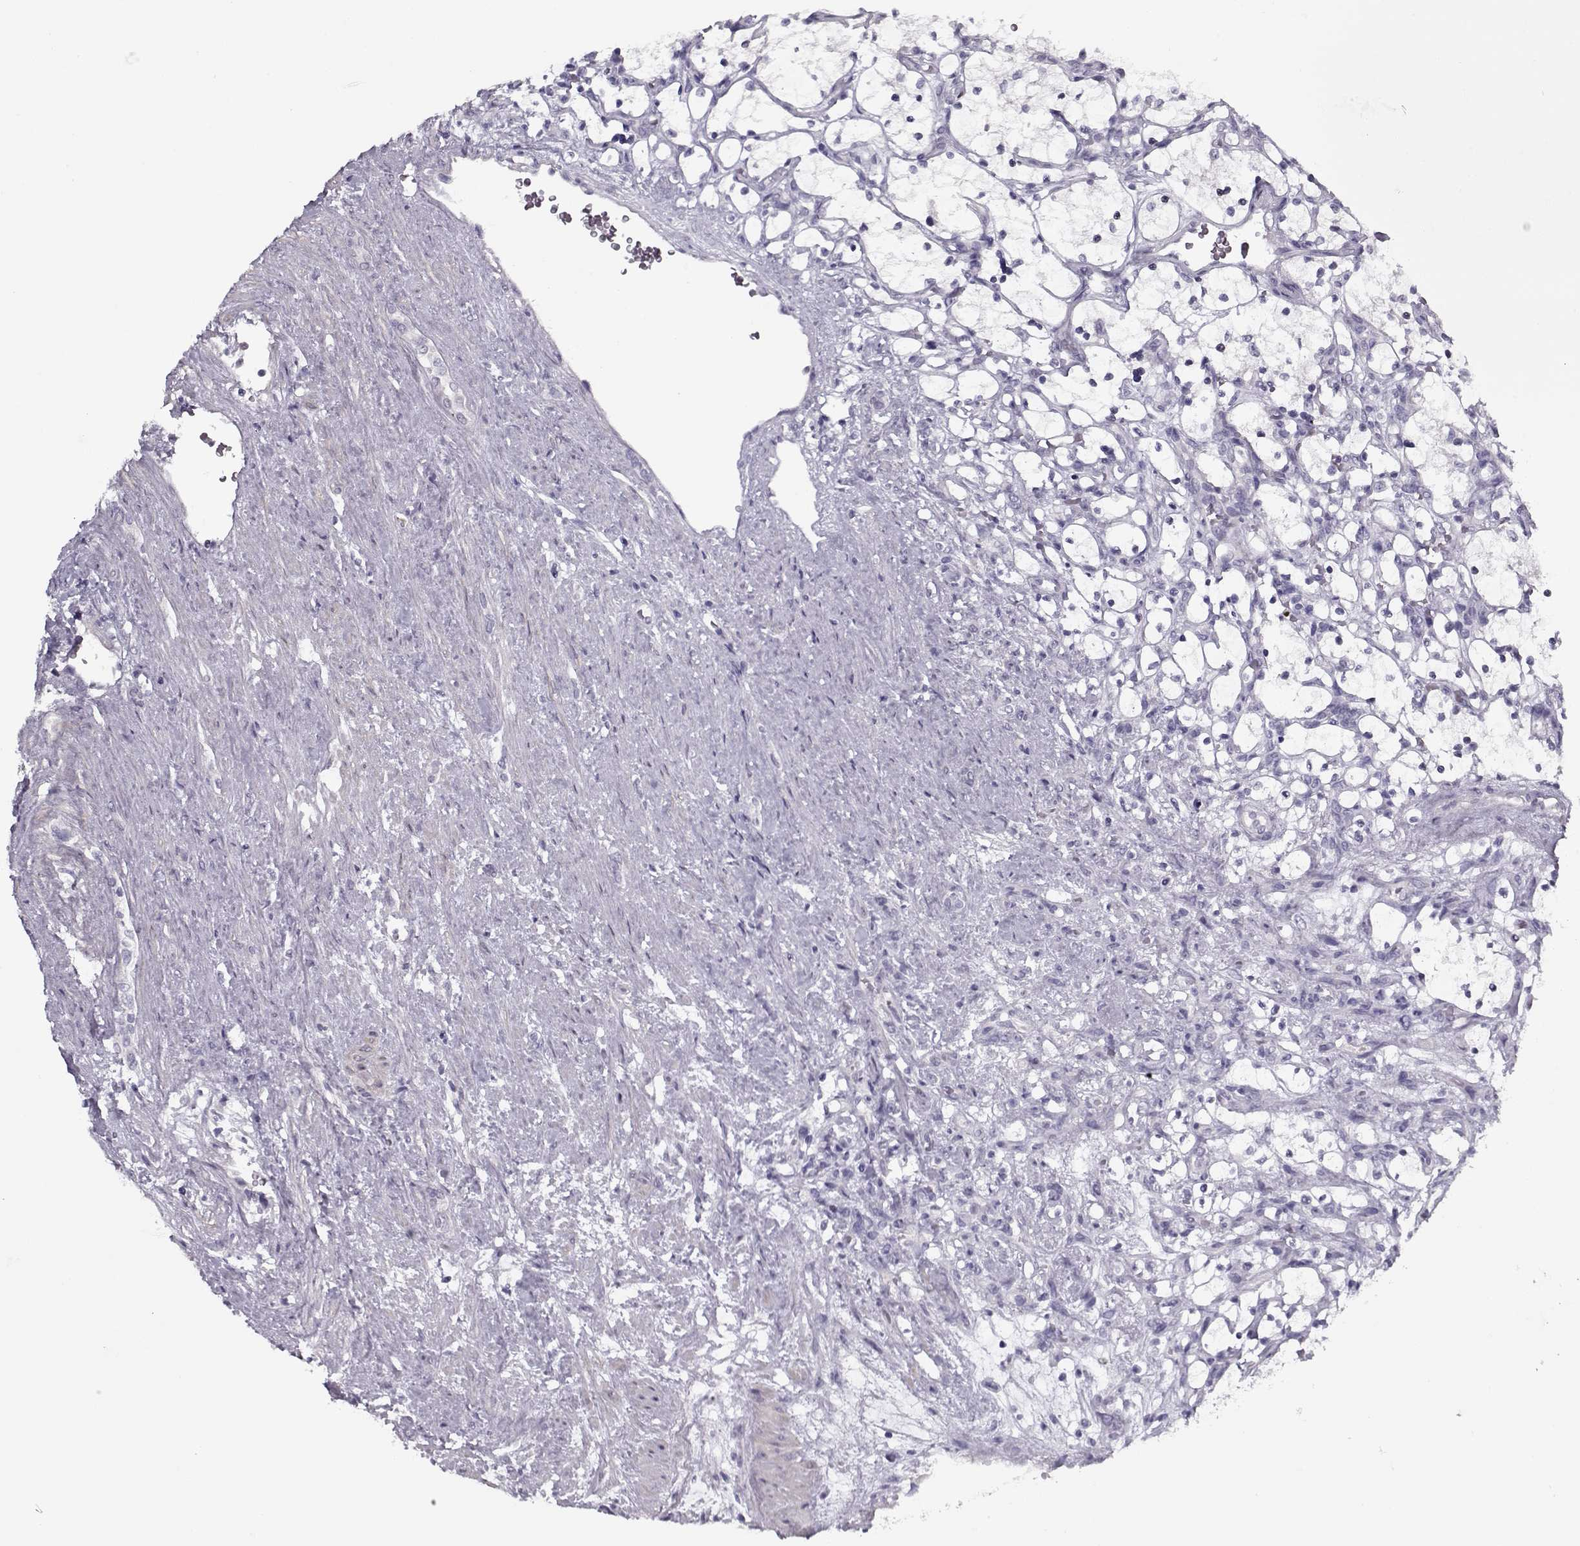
{"staining": {"intensity": "negative", "quantity": "none", "location": "none"}, "tissue": "renal cancer", "cell_type": "Tumor cells", "image_type": "cancer", "snomed": [{"axis": "morphology", "description": "Adenocarcinoma, NOS"}, {"axis": "topography", "description": "Kidney"}], "caption": "Micrograph shows no protein positivity in tumor cells of adenocarcinoma (renal) tissue.", "gene": "CIBAR1", "patient": {"sex": "female", "age": 69}}